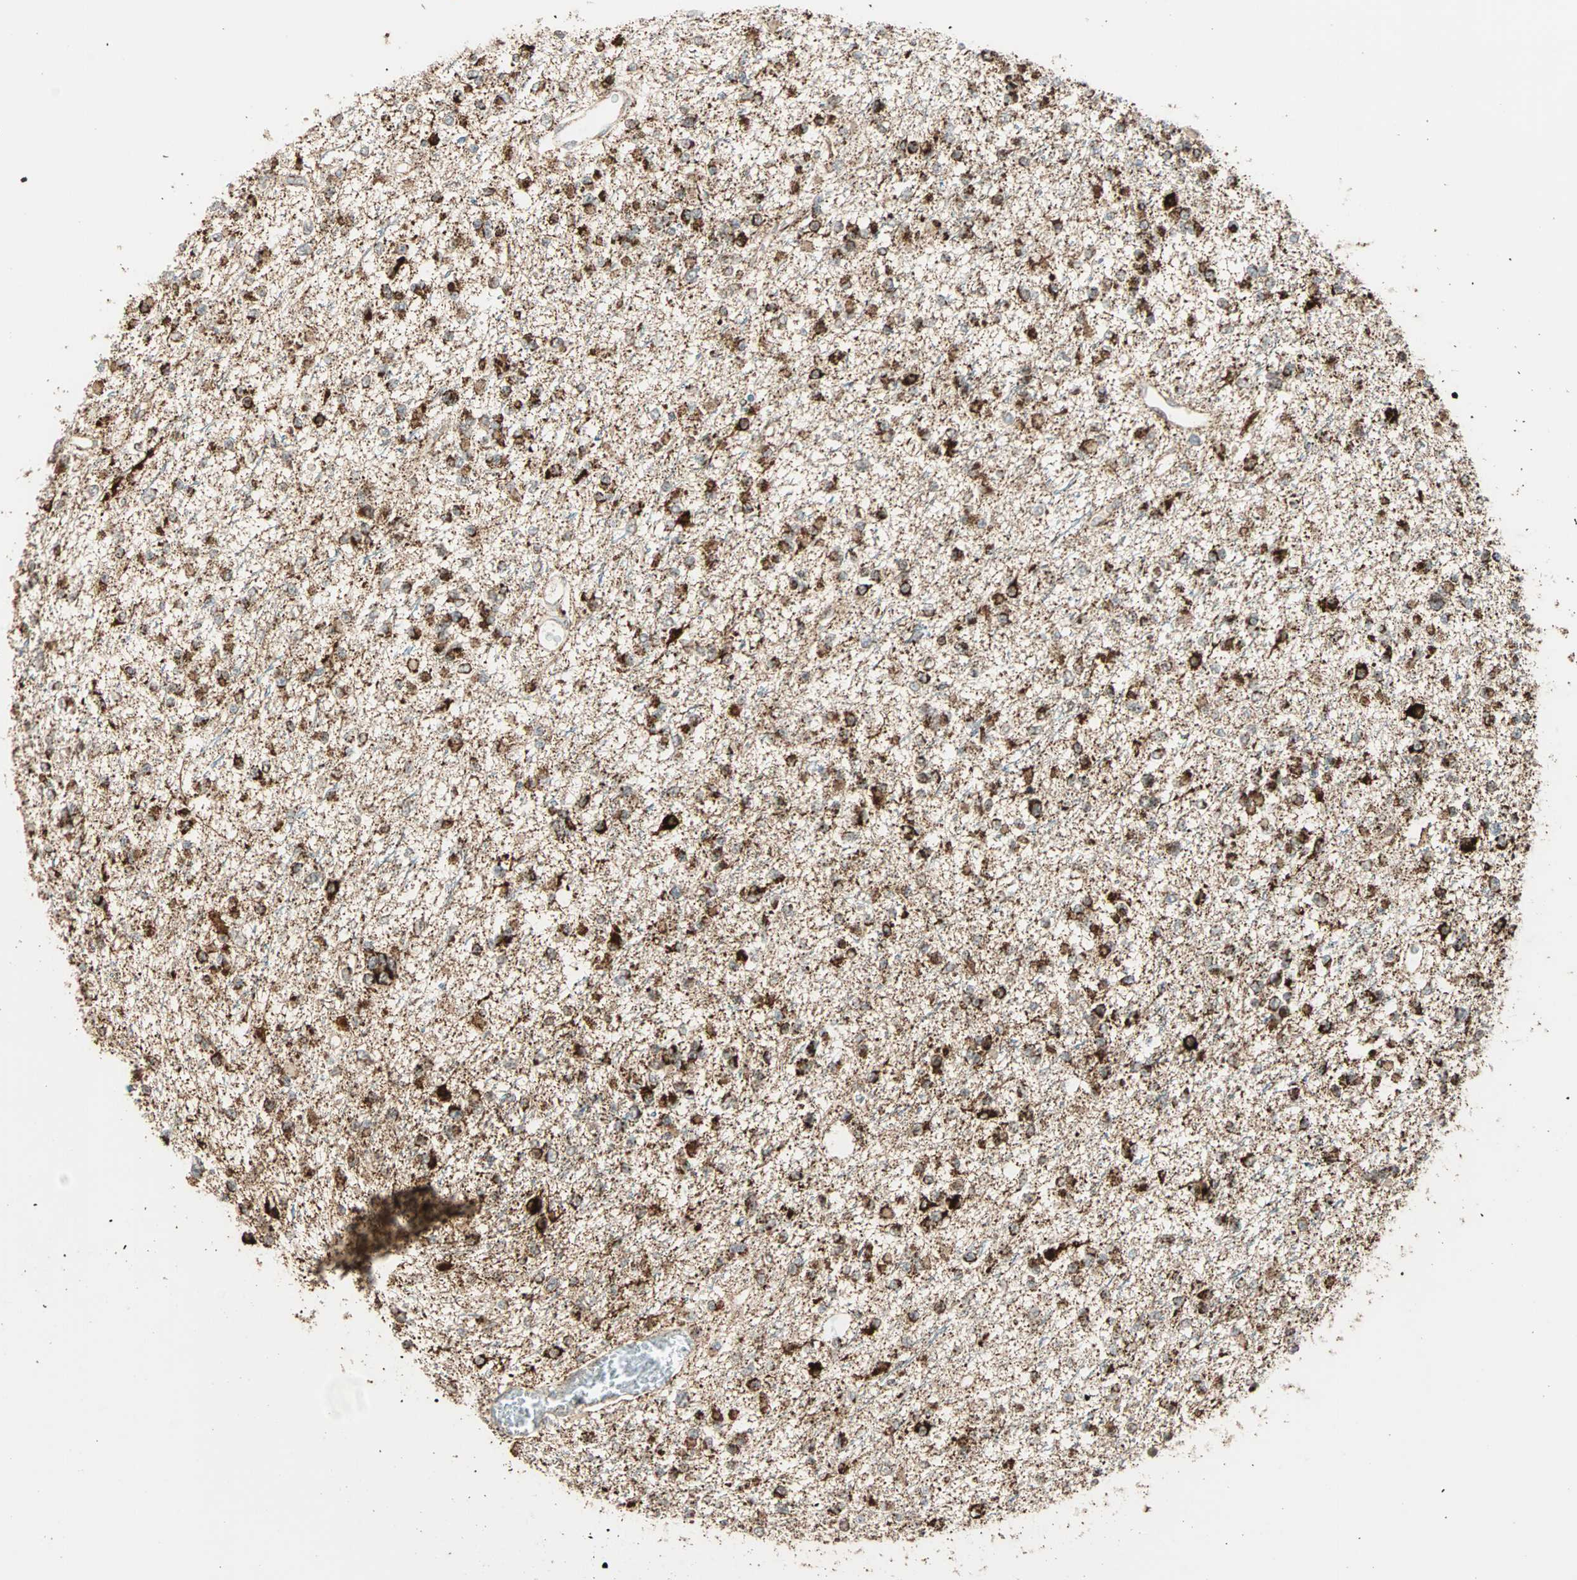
{"staining": {"intensity": "strong", "quantity": "<25%", "location": "cytoplasmic/membranous"}, "tissue": "glioma", "cell_type": "Tumor cells", "image_type": "cancer", "snomed": [{"axis": "morphology", "description": "Glioma, malignant, Low grade"}, {"axis": "topography", "description": "Brain"}], "caption": "A brown stain labels strong cytoplasmic/membranous expression of a protein in human glioma tumor cells. (DAB IHC, brown staining for protein, blue staining for nuclei).", "gene": "SPRY4", "patient": {"sex": "female", "age": 22}}